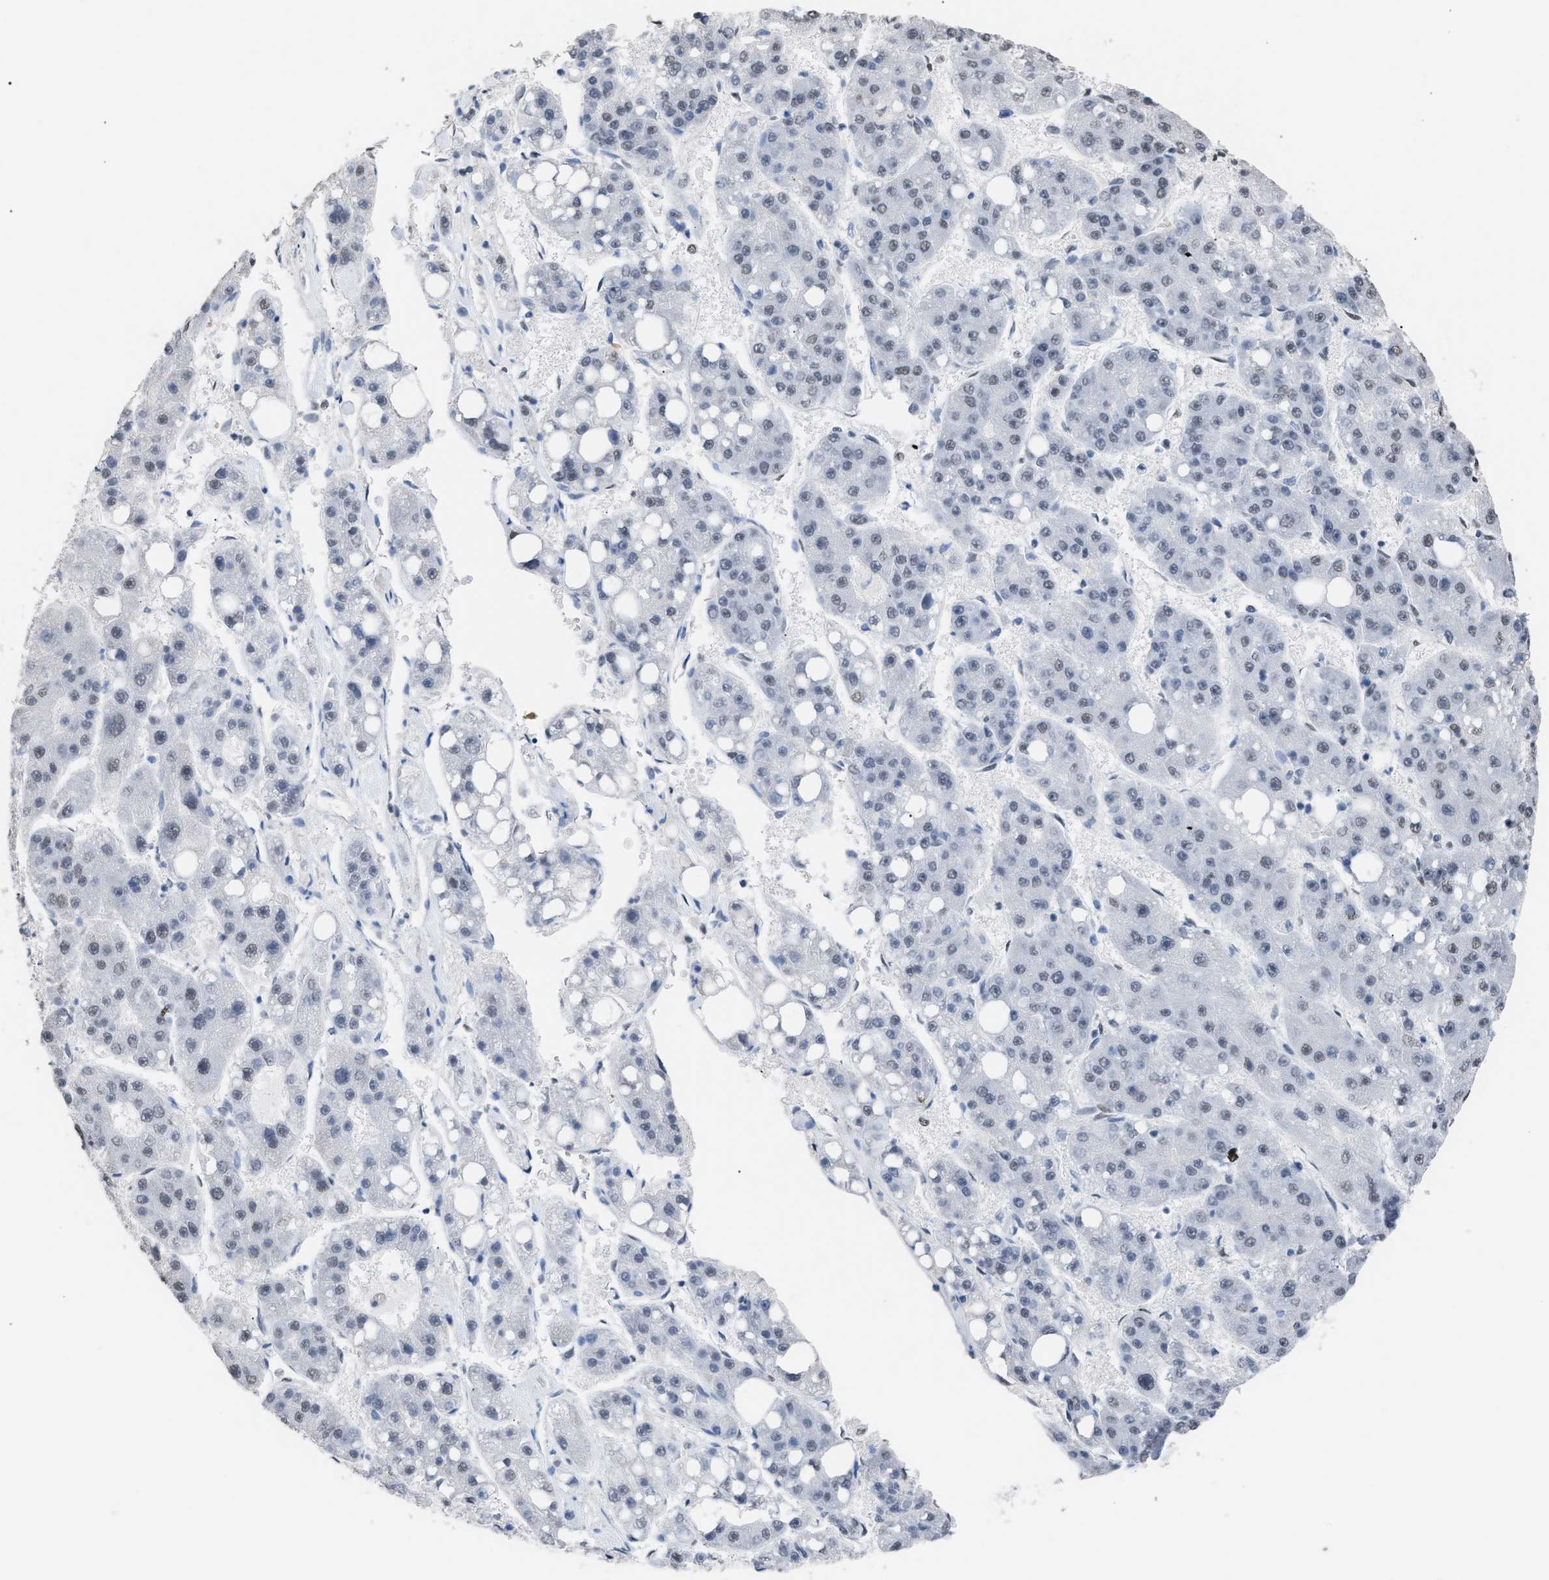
{"staining": {"intensity": "weak", "quantity": "<25%", "location": "nuclear"}, "tissue": "liver cancer", "cell_type": "Tumor cells", "image_type": "cancer", "snomed": [{"axis": "morphology", "description": "Carcinoma, Hepatocellular, NOS"}, {"axis": "topography", "description": "Liver"}], "caption": "Tumor cells show no significant staining in hepatocellular carcinoma (liver).", "gene": "CCAR2", "patient": {"sex": "female", "age": 61}}